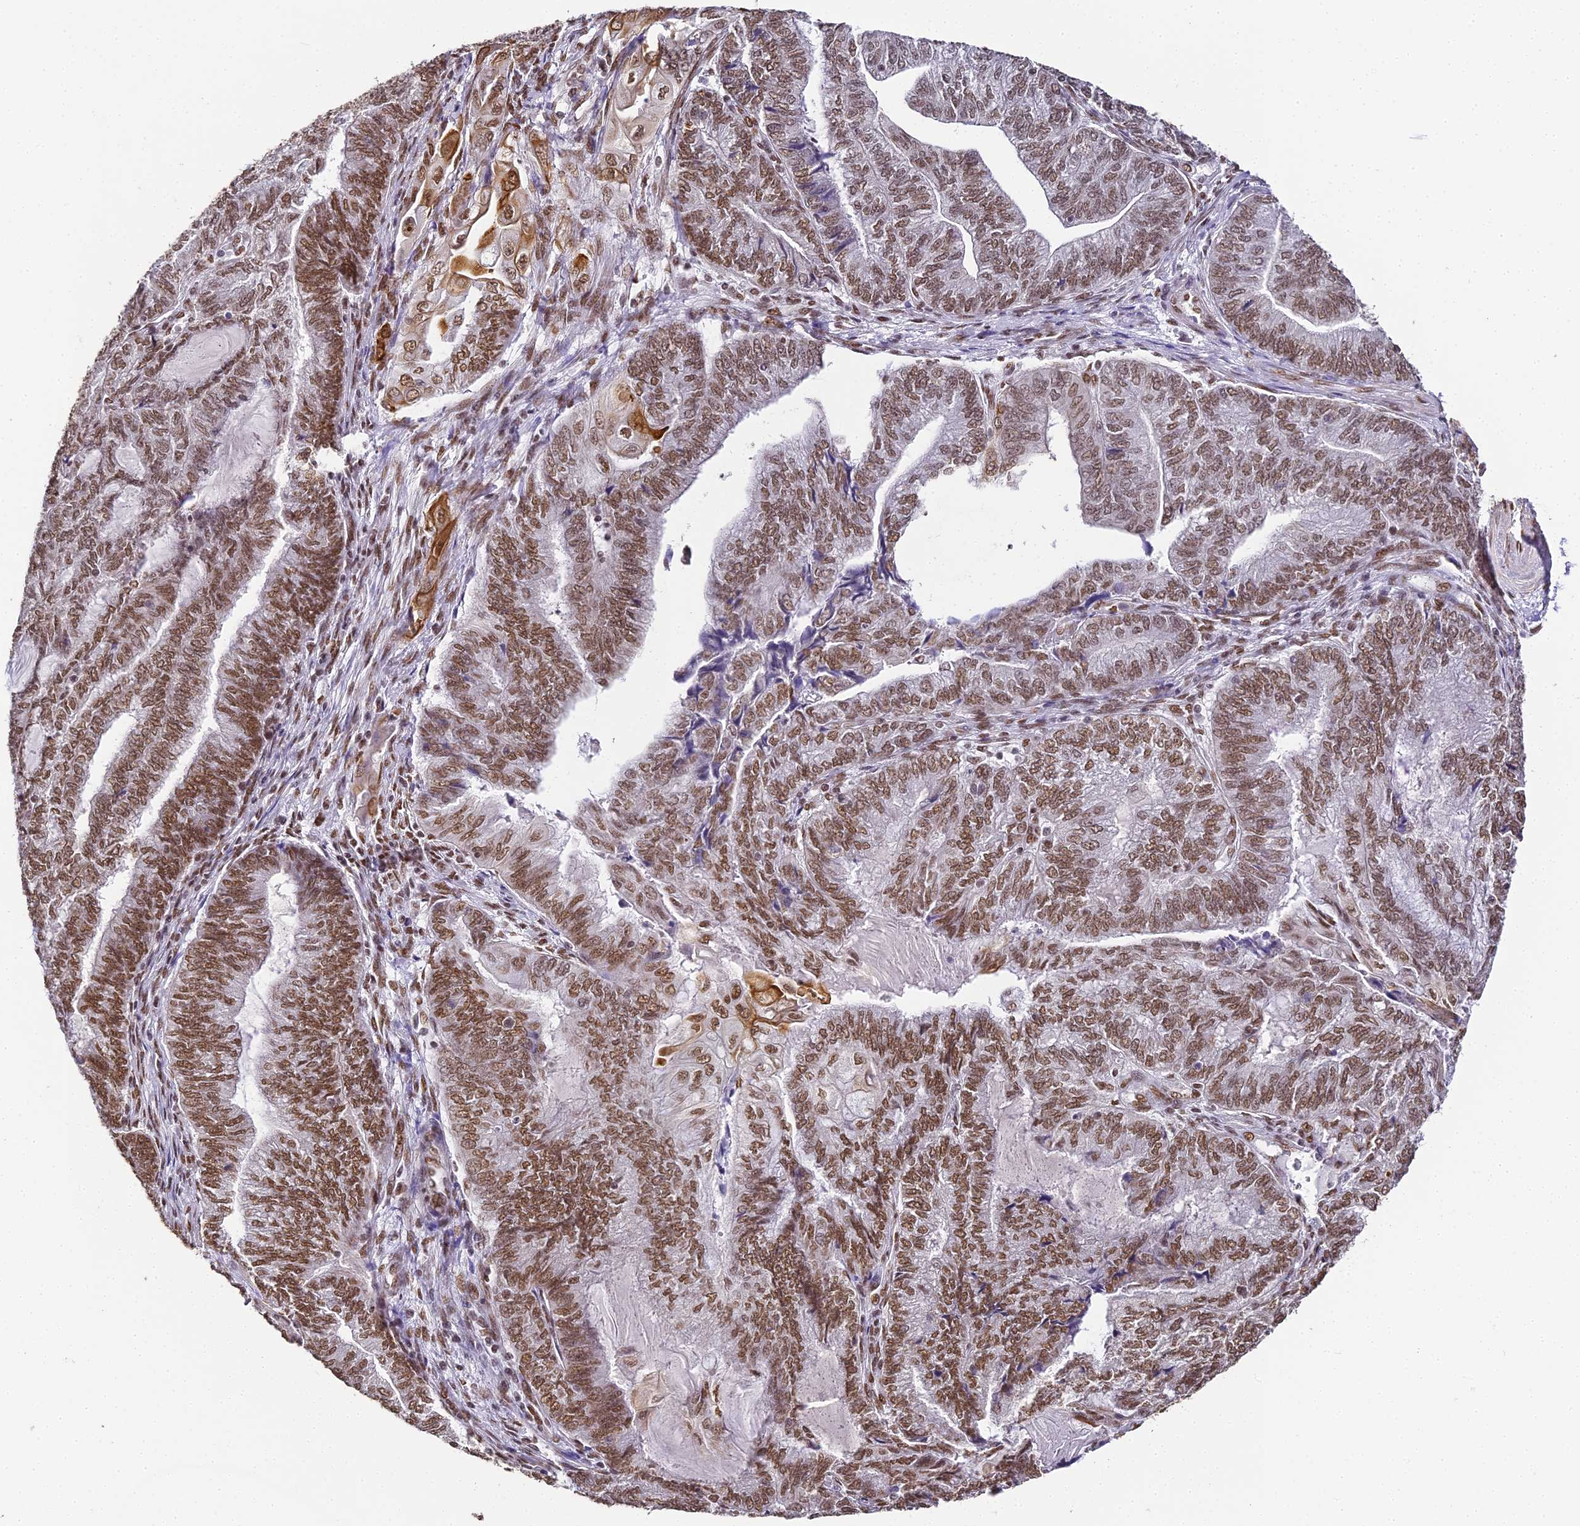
{"staining": {"intensity": "moderate", "quantity": ">75%", "location": "nuclear"}, "tissue": "endometrial cancer", "cell_type": "Tumor cells", "image_type": "cancer", "snomed": [{"axis": "morphology", "description": "Adenocarcinoma, NOS"}, {"axis": "topography", "description": "Uterus"}, {"axis": "topography", "description": "Endometrium"}], "caption": "A micrograph of human endometrial adenocarcinoma stained for a protein shows moderate nuclear brown staining in tumor cells.", "gene": "HNRNPA1", "patient": {"sex": "female", "age": 70}}